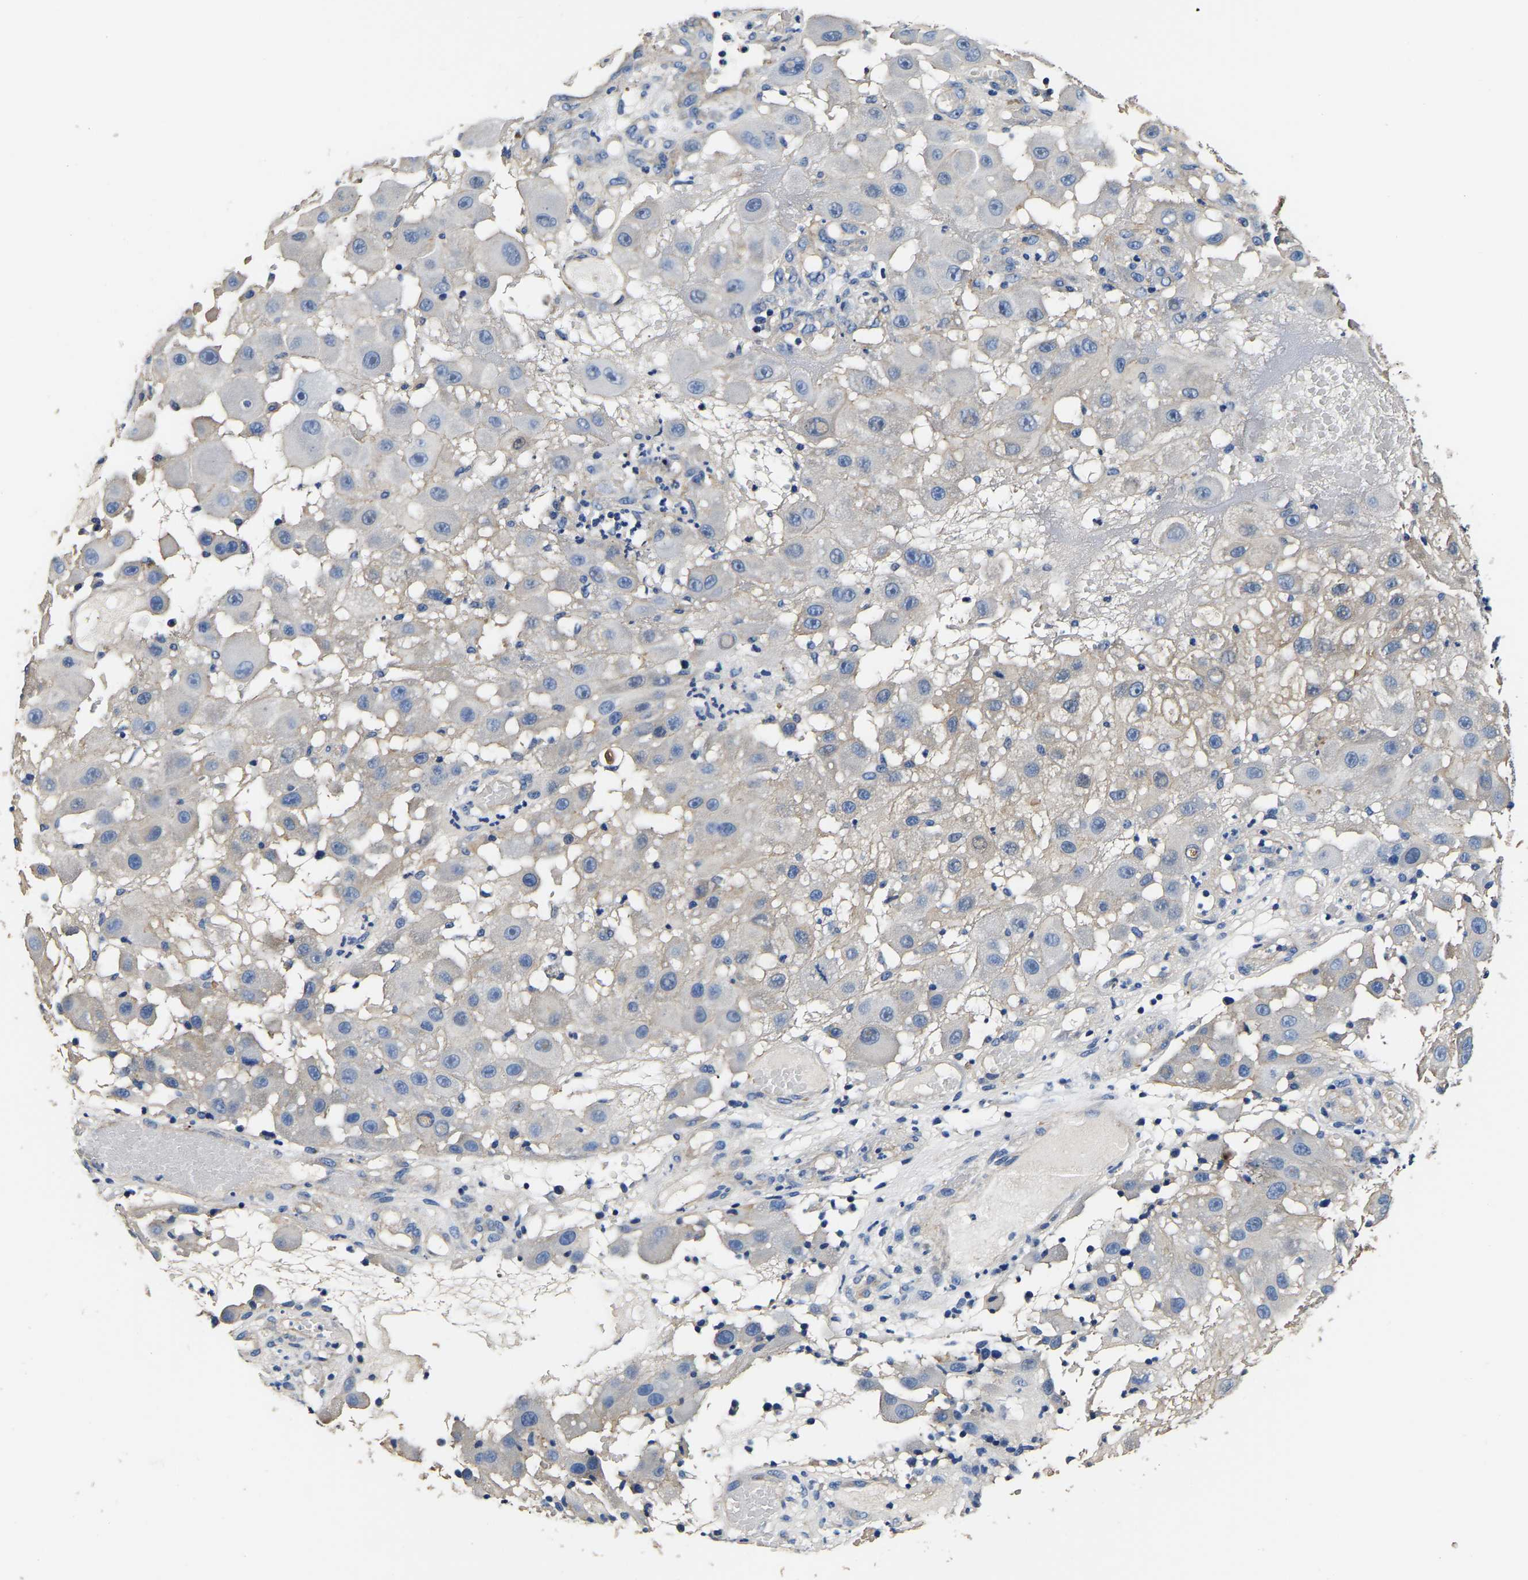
{"staining": {"intensity": "negative", "quantity": "none", "location": "none"}, "tissue": "melanoma", "cell_type": "Tumor cells", "image_type": "cancer", "snomed": [{"axis": "morphology", "description": "Malignant melanoma, NOS"}, {"axis": "topography", "description": "Skin"}], "caption": "The micrograph reveals no significant positivity in tumor cells of malignant melanoma.", "gene": "SH3GLB1", "patient": {"sex": "female", "age": 81}}